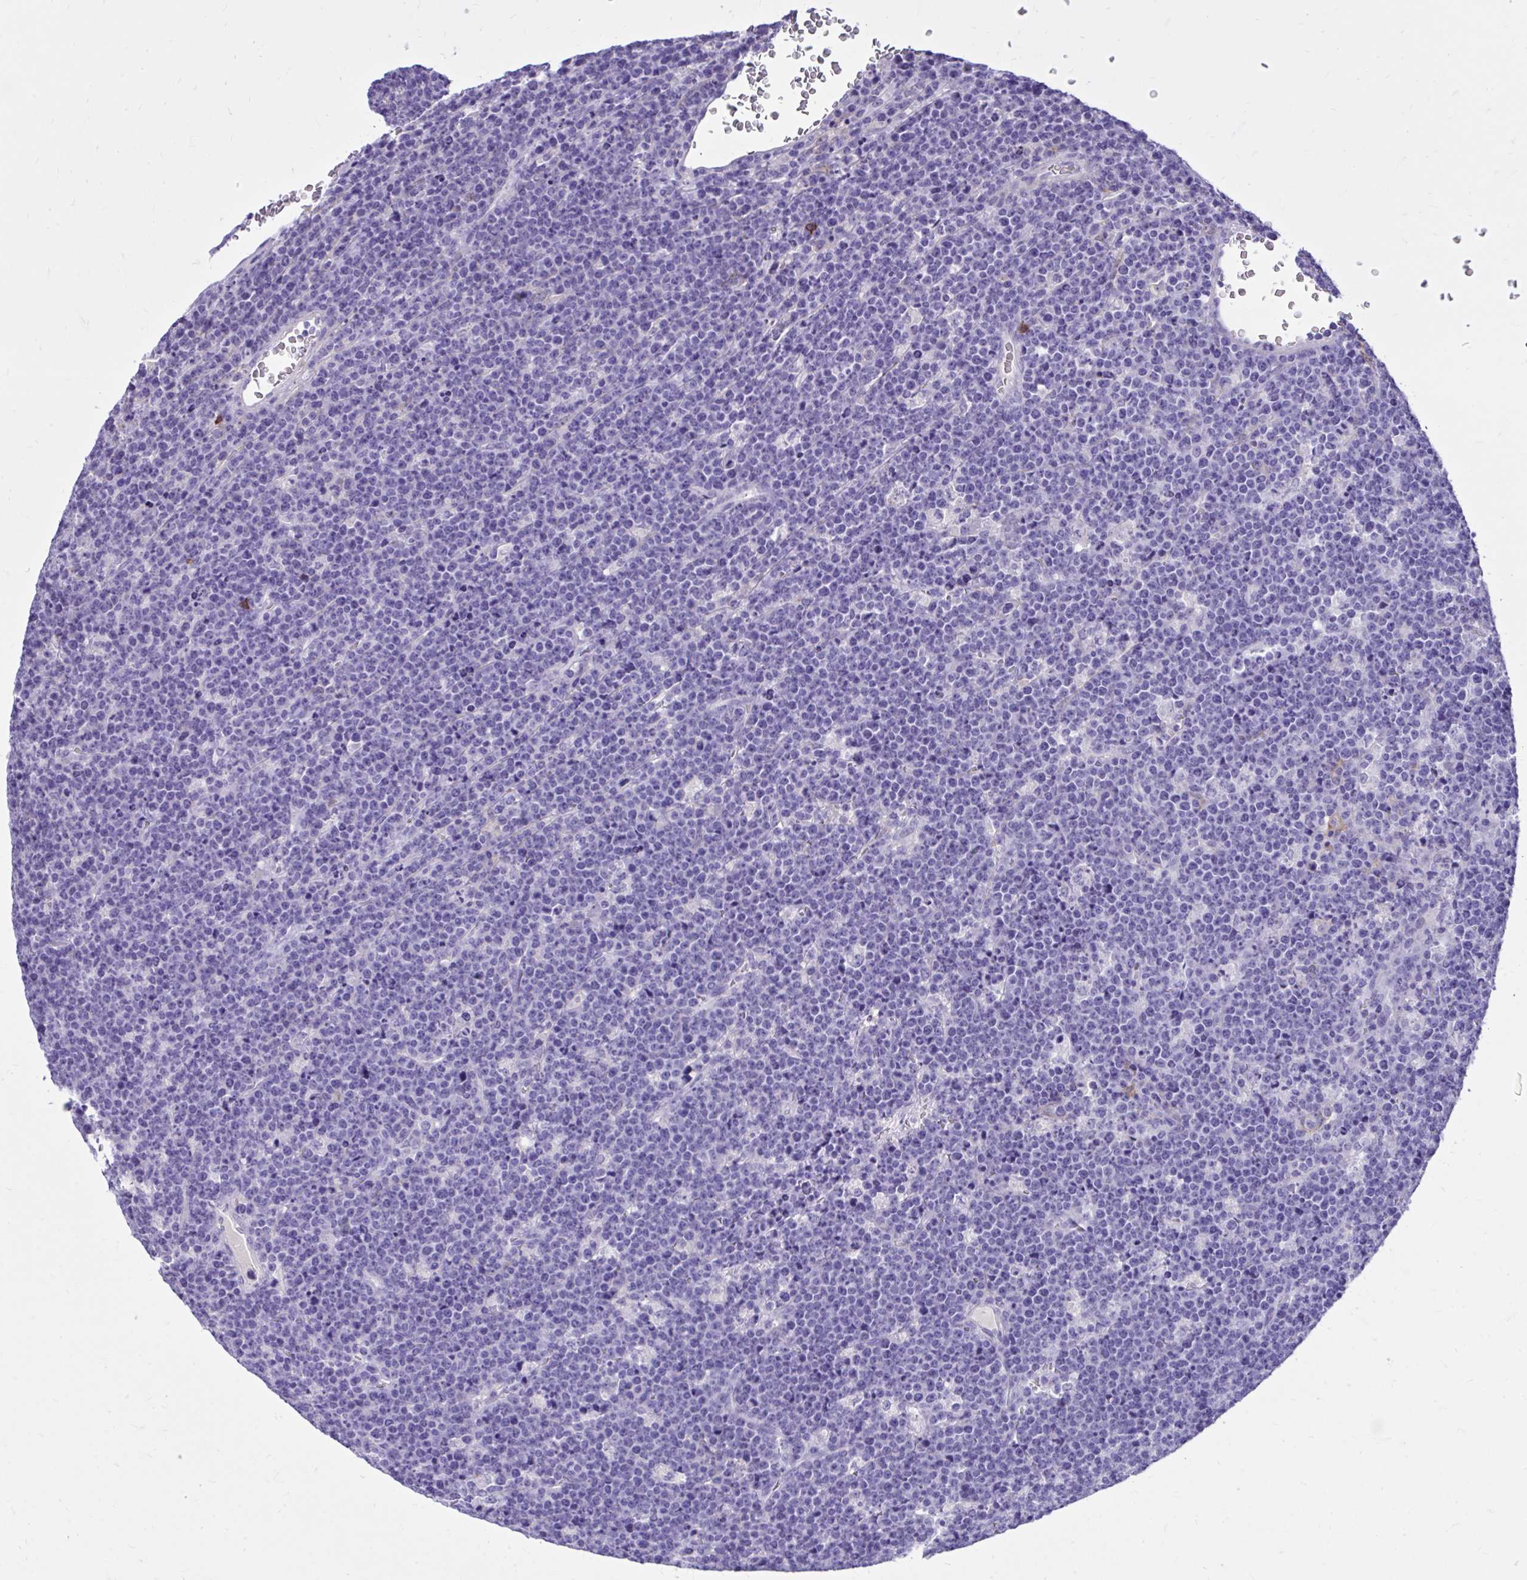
{"staining": {"intensity": "negative", "quantity": "none", "location": "none"}, "tissue": "lymphoma", "cell_type": "Tumor cells", "image_type": "cancer", "snomed": [{"axis": "morphology", "description": "Malignant lymphoma, non-Hodgkin's type, High grade"}, {"axis": "topography", "description": "Ovary"}], "caption": "Immunohistochemical staining of malignant lymphoma, non-Hodgkin's type (high-grade) displays no significant staining in tumor cells.", "gene": "TLR7", "patient": {"sex": "female", "age": 56}}